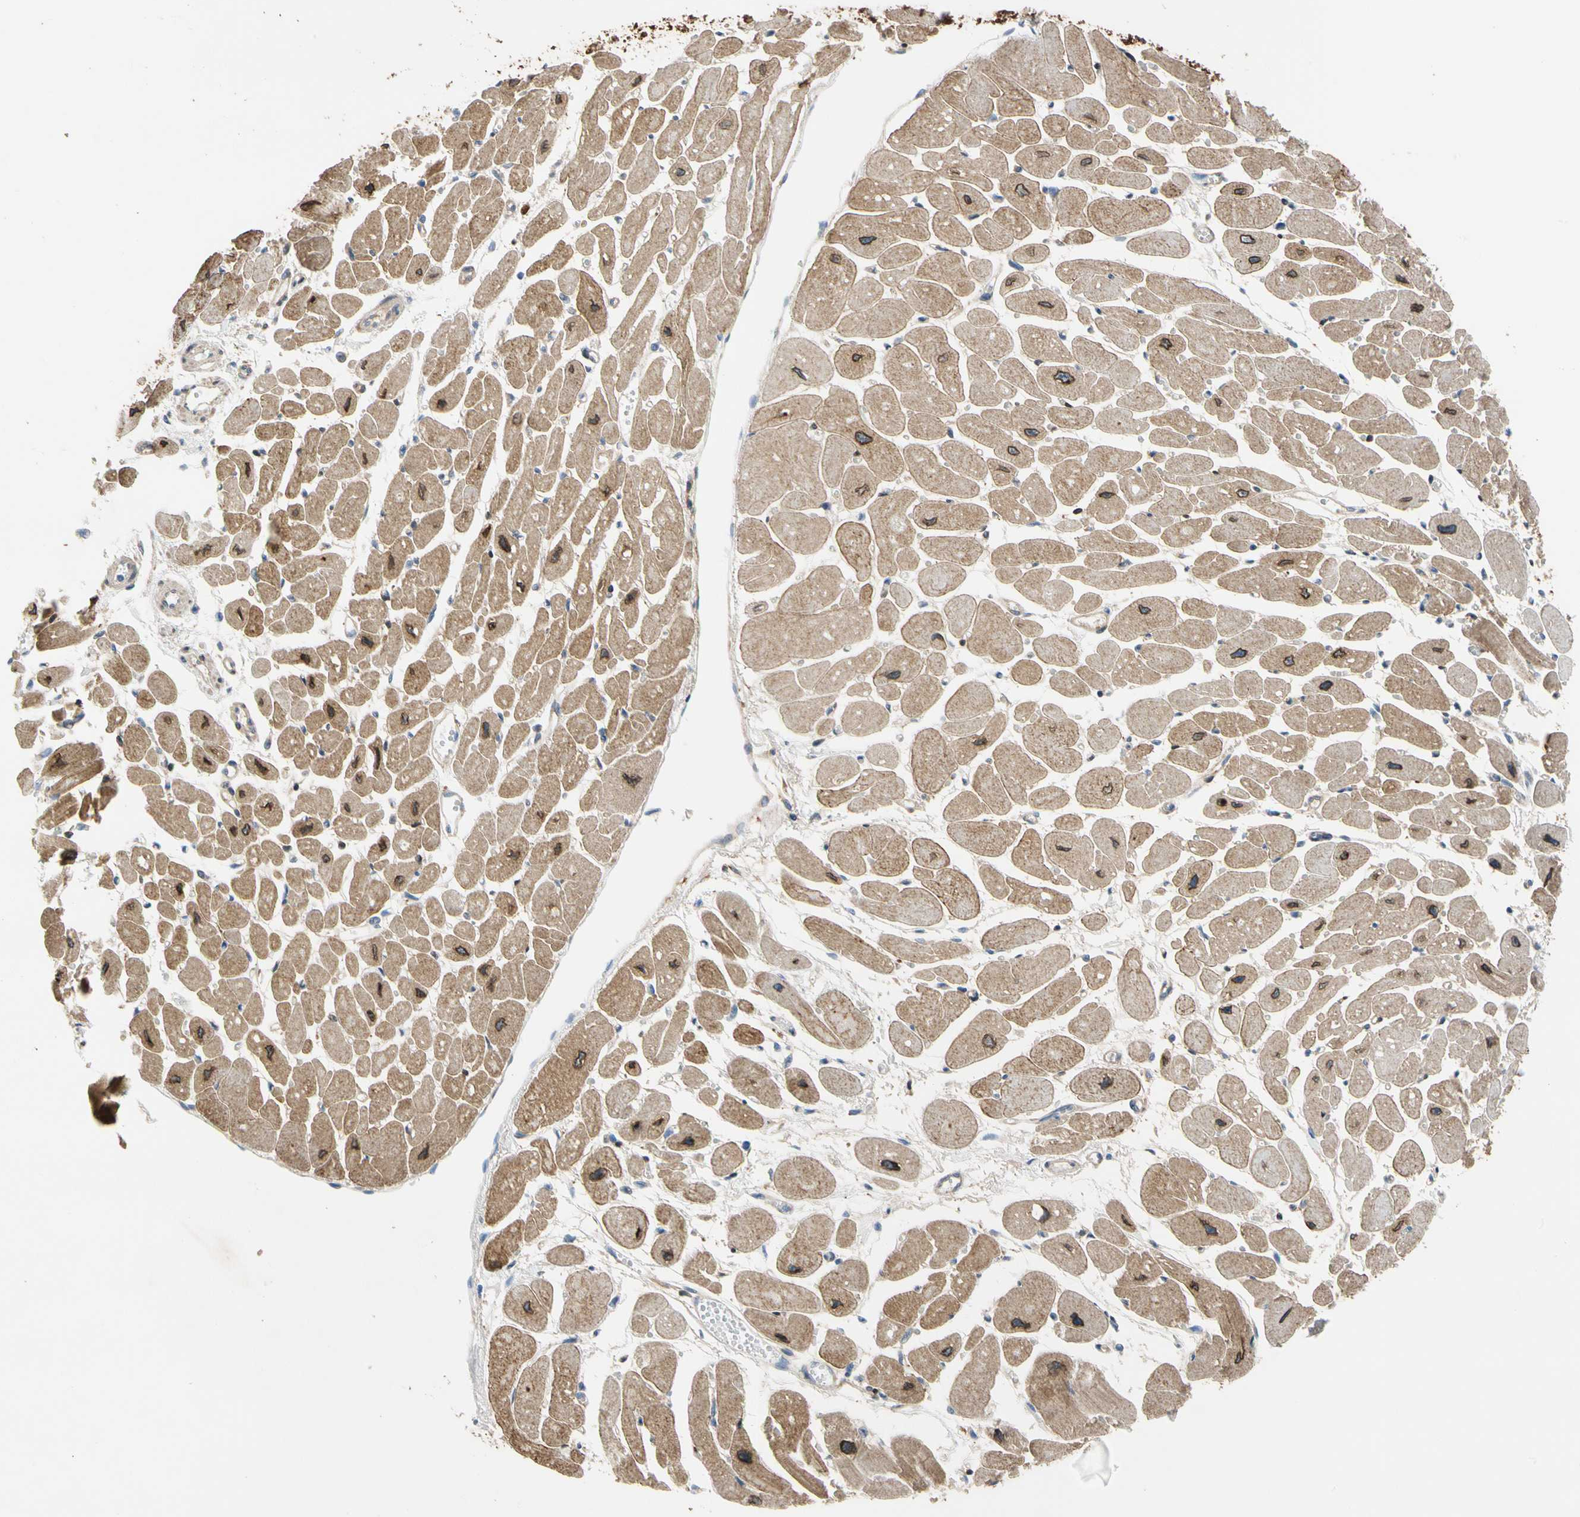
{"staining": {"intensity": "moderate", "quantity": "25%-75%", "location": "cytoplasmic/membranous"}, "tissue": "heart muscle", "cell_type": "Cardiomyocytes", "image_type": "normal", "snomed": [{"axis": "morphology", "description": "Normal tissue, NOS"}, {"axis": "topography", "description": "Heart"}], "caption": "Immunohistochemistry histopathology image of unremarkable heart muscle stained for a protein (brown), which exhibits medium levels of moderate cytoplasmic/membranous expression in about 25%-75% of cardiomyocytes.", "gene": "ENTREP3", "patient": {"sex": "female", "age": 54}}